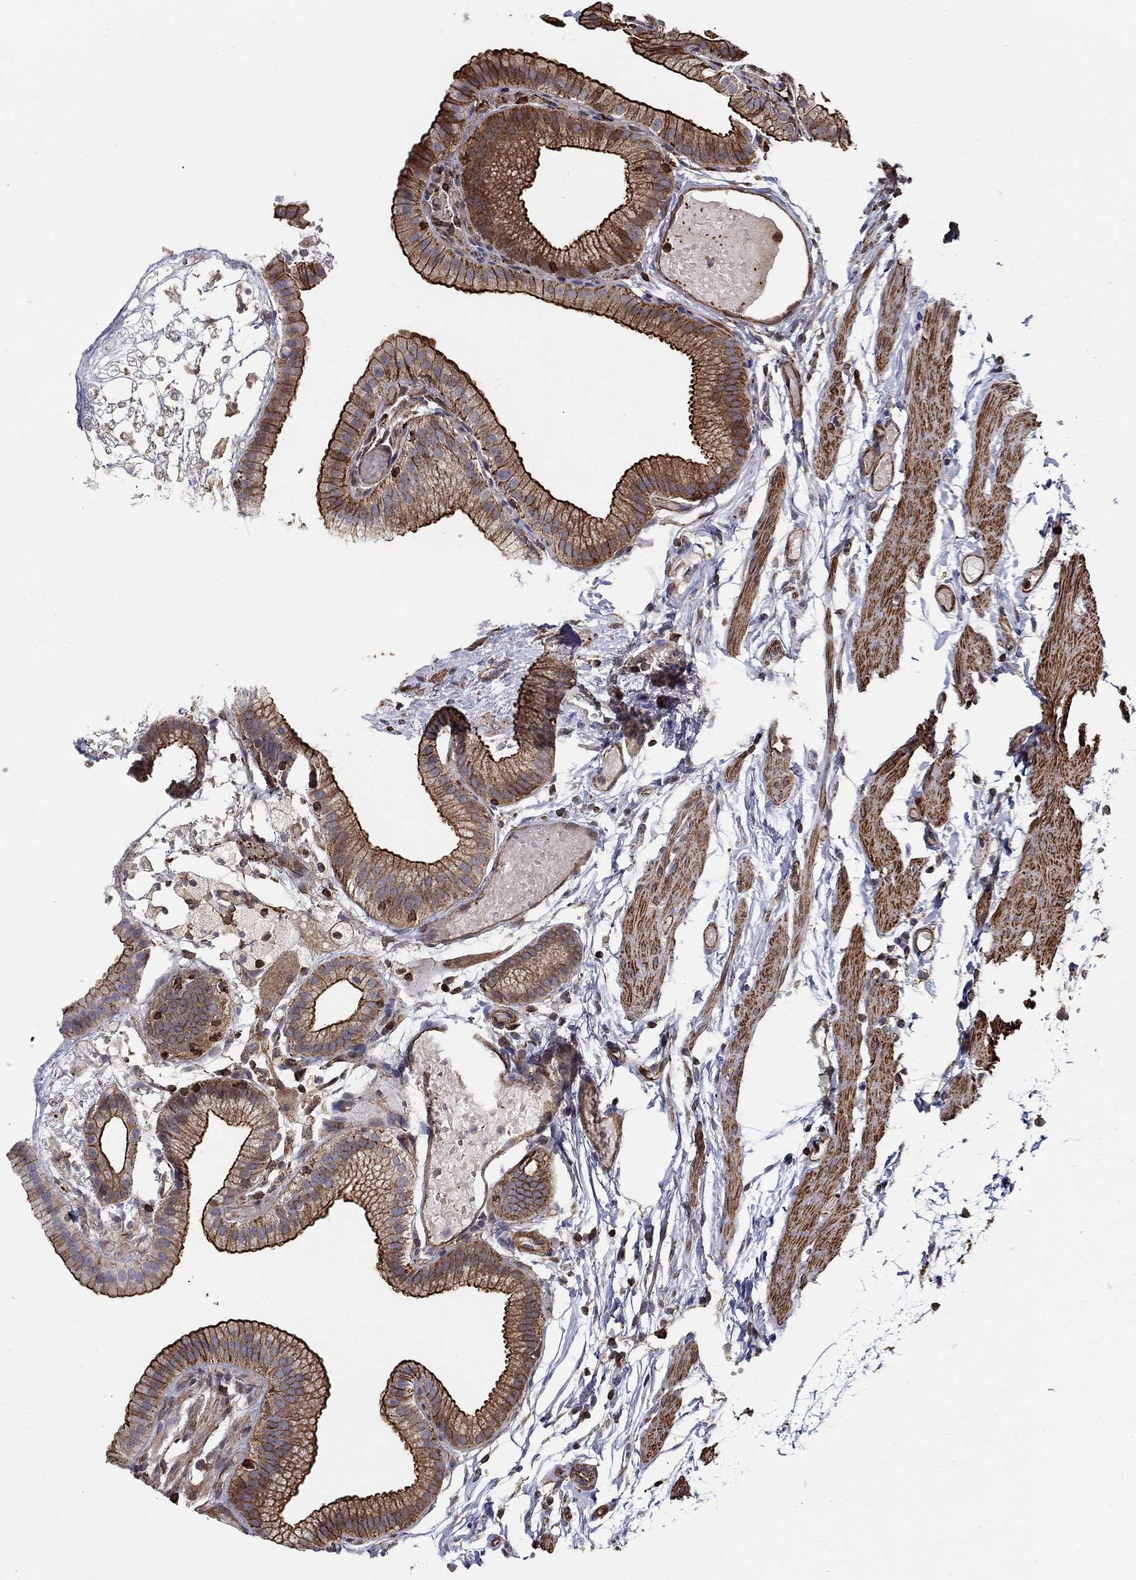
{"staining": {"intensity": "strong", "quantity": "<25%", "location": "cytoplasmic/membranous"}, "tissue": "gallbladder", "cell_type": "Glandular cells", "image_type": "normal", "snomed": [{"axis": "morphology", "description": "Normal tissue, NOS"}, {"axis": "topography", "description": "Gallbladder"}], "caption": "This photomicrograph demonstrates immunohistochemistry (IHC) staining of unremarkable human gallbladder, with medium strong cytoplasmic/membranous expression in about <25% of glandular cells.", "gene": "NPHP1", "patient": {"sex": "female", "age": 45}}